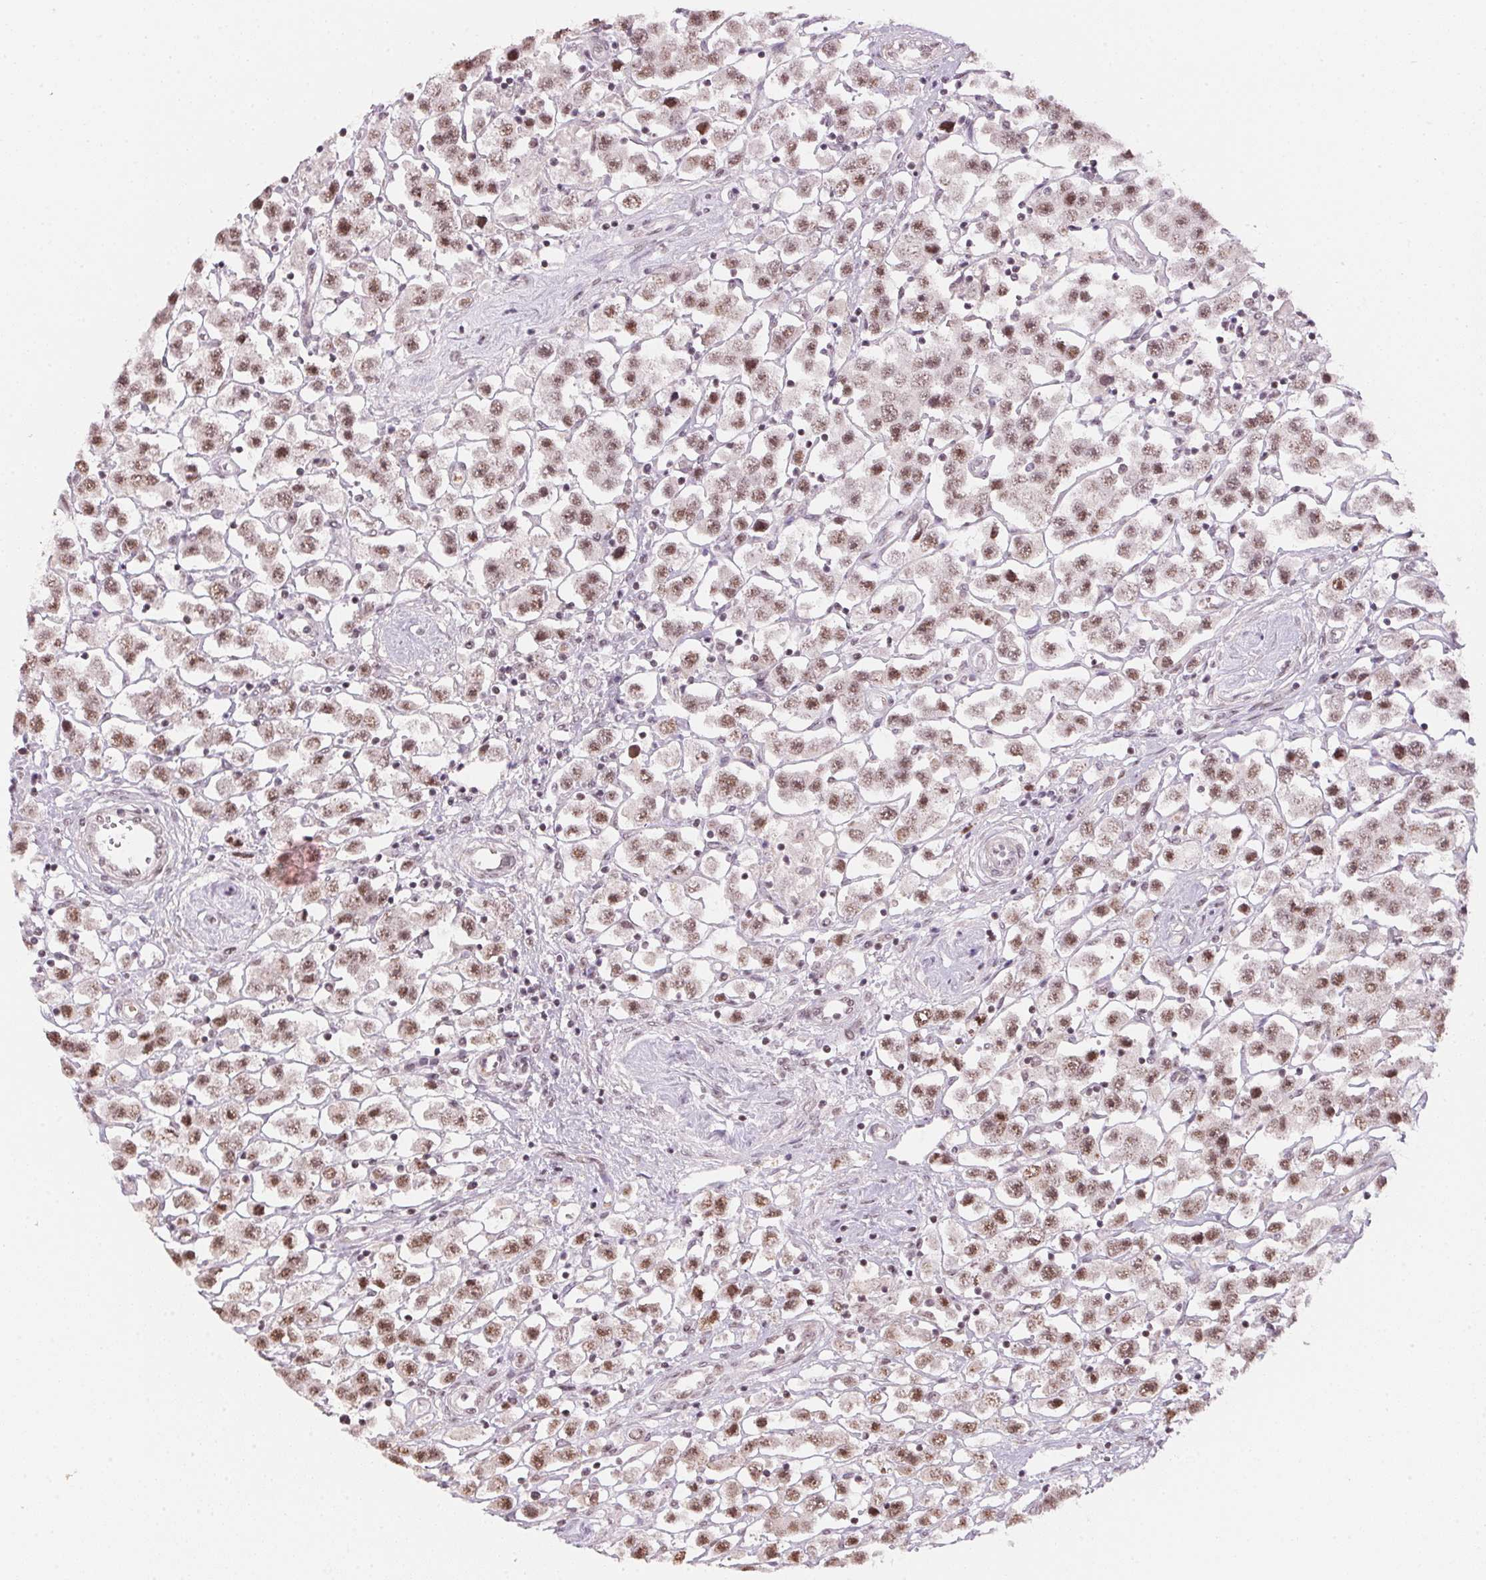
{"staining": {"intensity": "moderate", "quantity": ">75%", "location": "nuclear"}, "tissue": "testis cancer", "cell_type": "Tumor cells", "image_type": "cancer", "snomed": [{"axis": "morphology", "description": "Seminoma, NOS"}, {"axis": "topography", "description": "Testis"}], "caption": "Testis cancer (seminoma) stained with DAB (3,3'-diaminobenzidine) immunohistochemistry (IHC) displays medium levels of moderate nuclear staining in about >75% of tumor cells.", "gene": "KAT6A", "patient": {"sex": "male", "age": 45}}